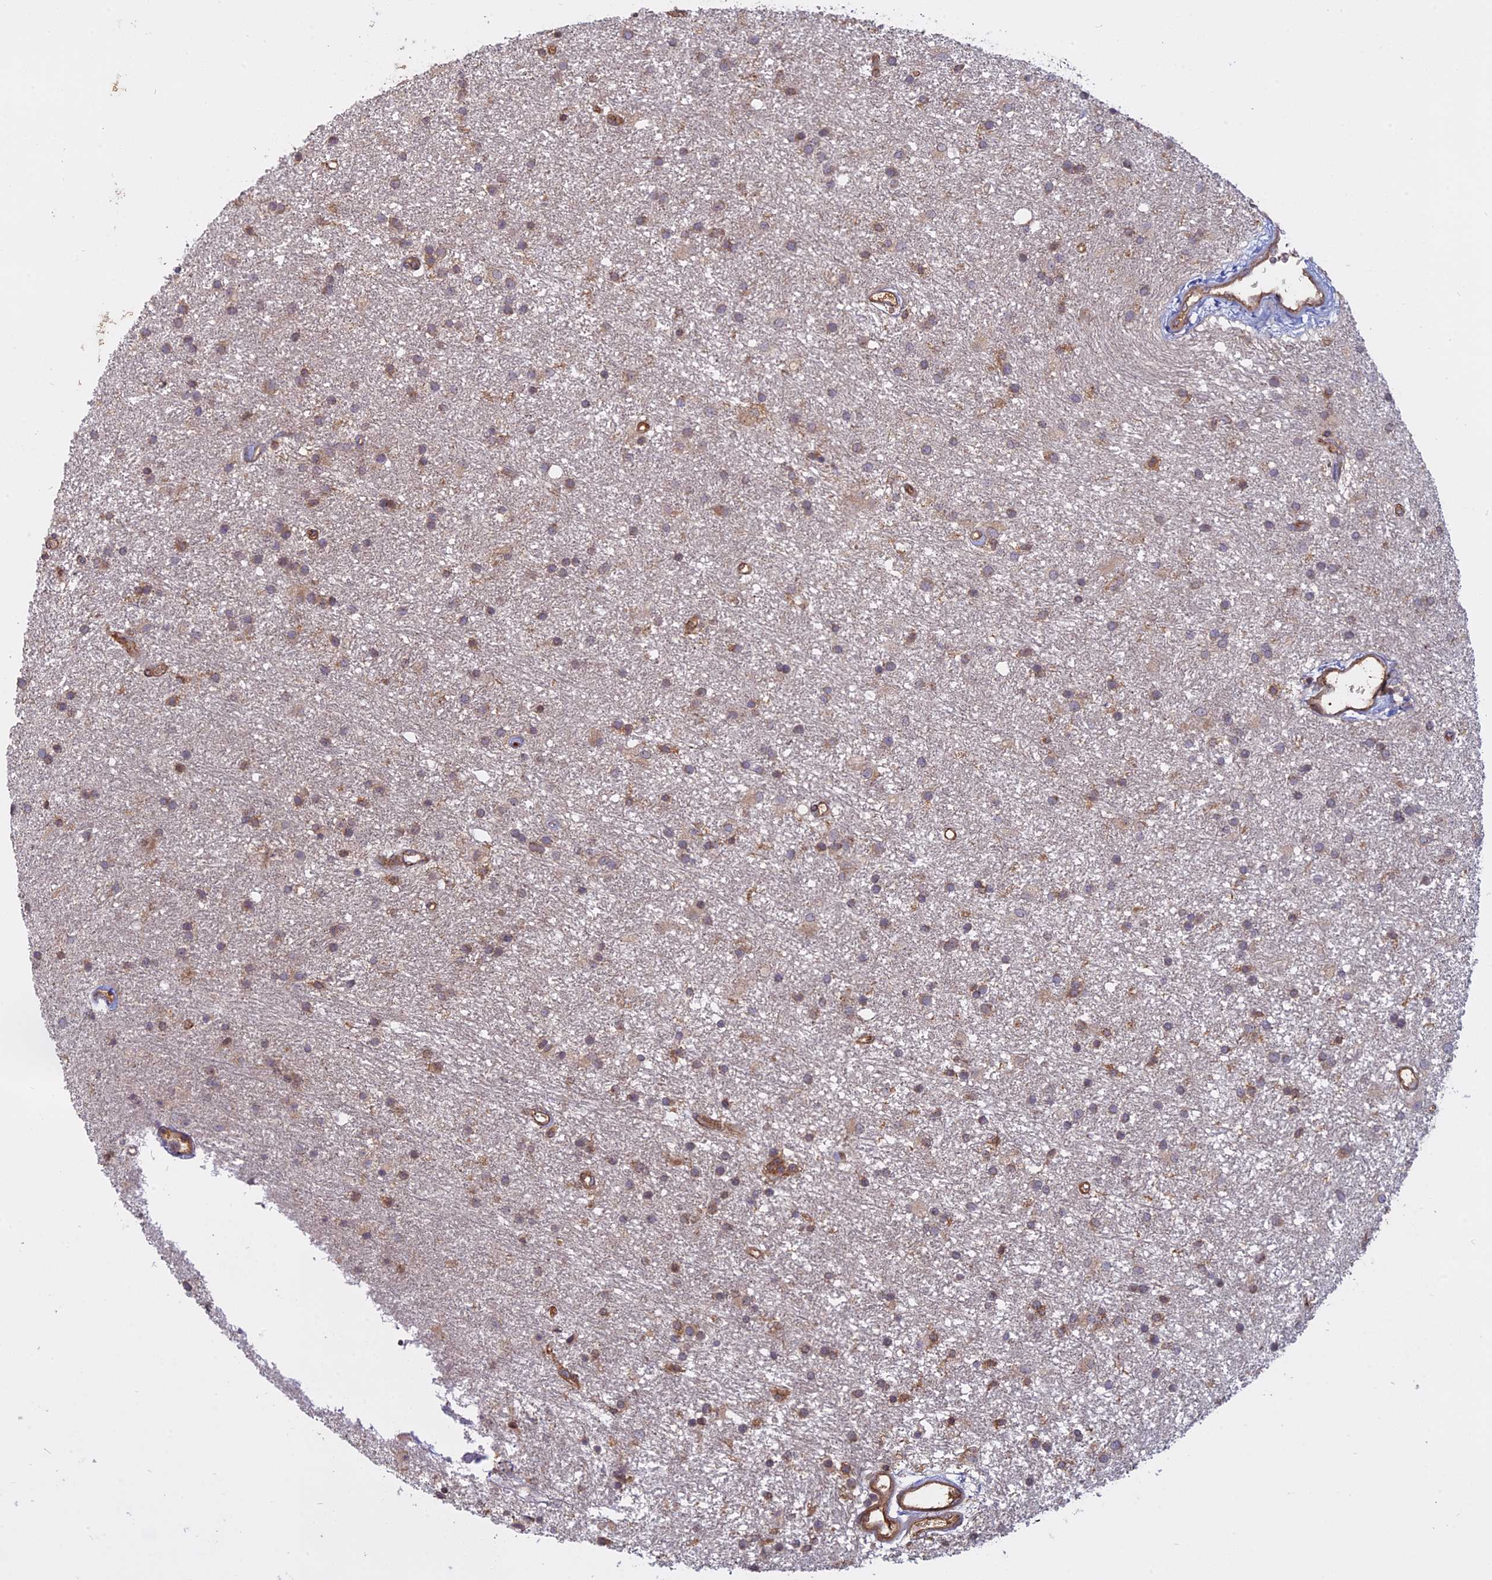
{"staining": {"intensity": "weak", "quantity": "25%-75%", "location": "cytoplasmic/membranous"}, "tissue": "glioma", "cell_type": "Tumor cells", "image_type": "cancer", "snomed": [{"axis": "morphology", "description": "Glioma, malignant, High grade"}, {"axis": "topography", "description": "Brain"}], "caption": "Immunohistochemistry (DAB) staining of human glioma displays weak cytoplasmic/membranous protein expression in about 25%-75% of tumor cells.", "gene": "TMEM208", "patient": {"sex": "male", "age": 77}}